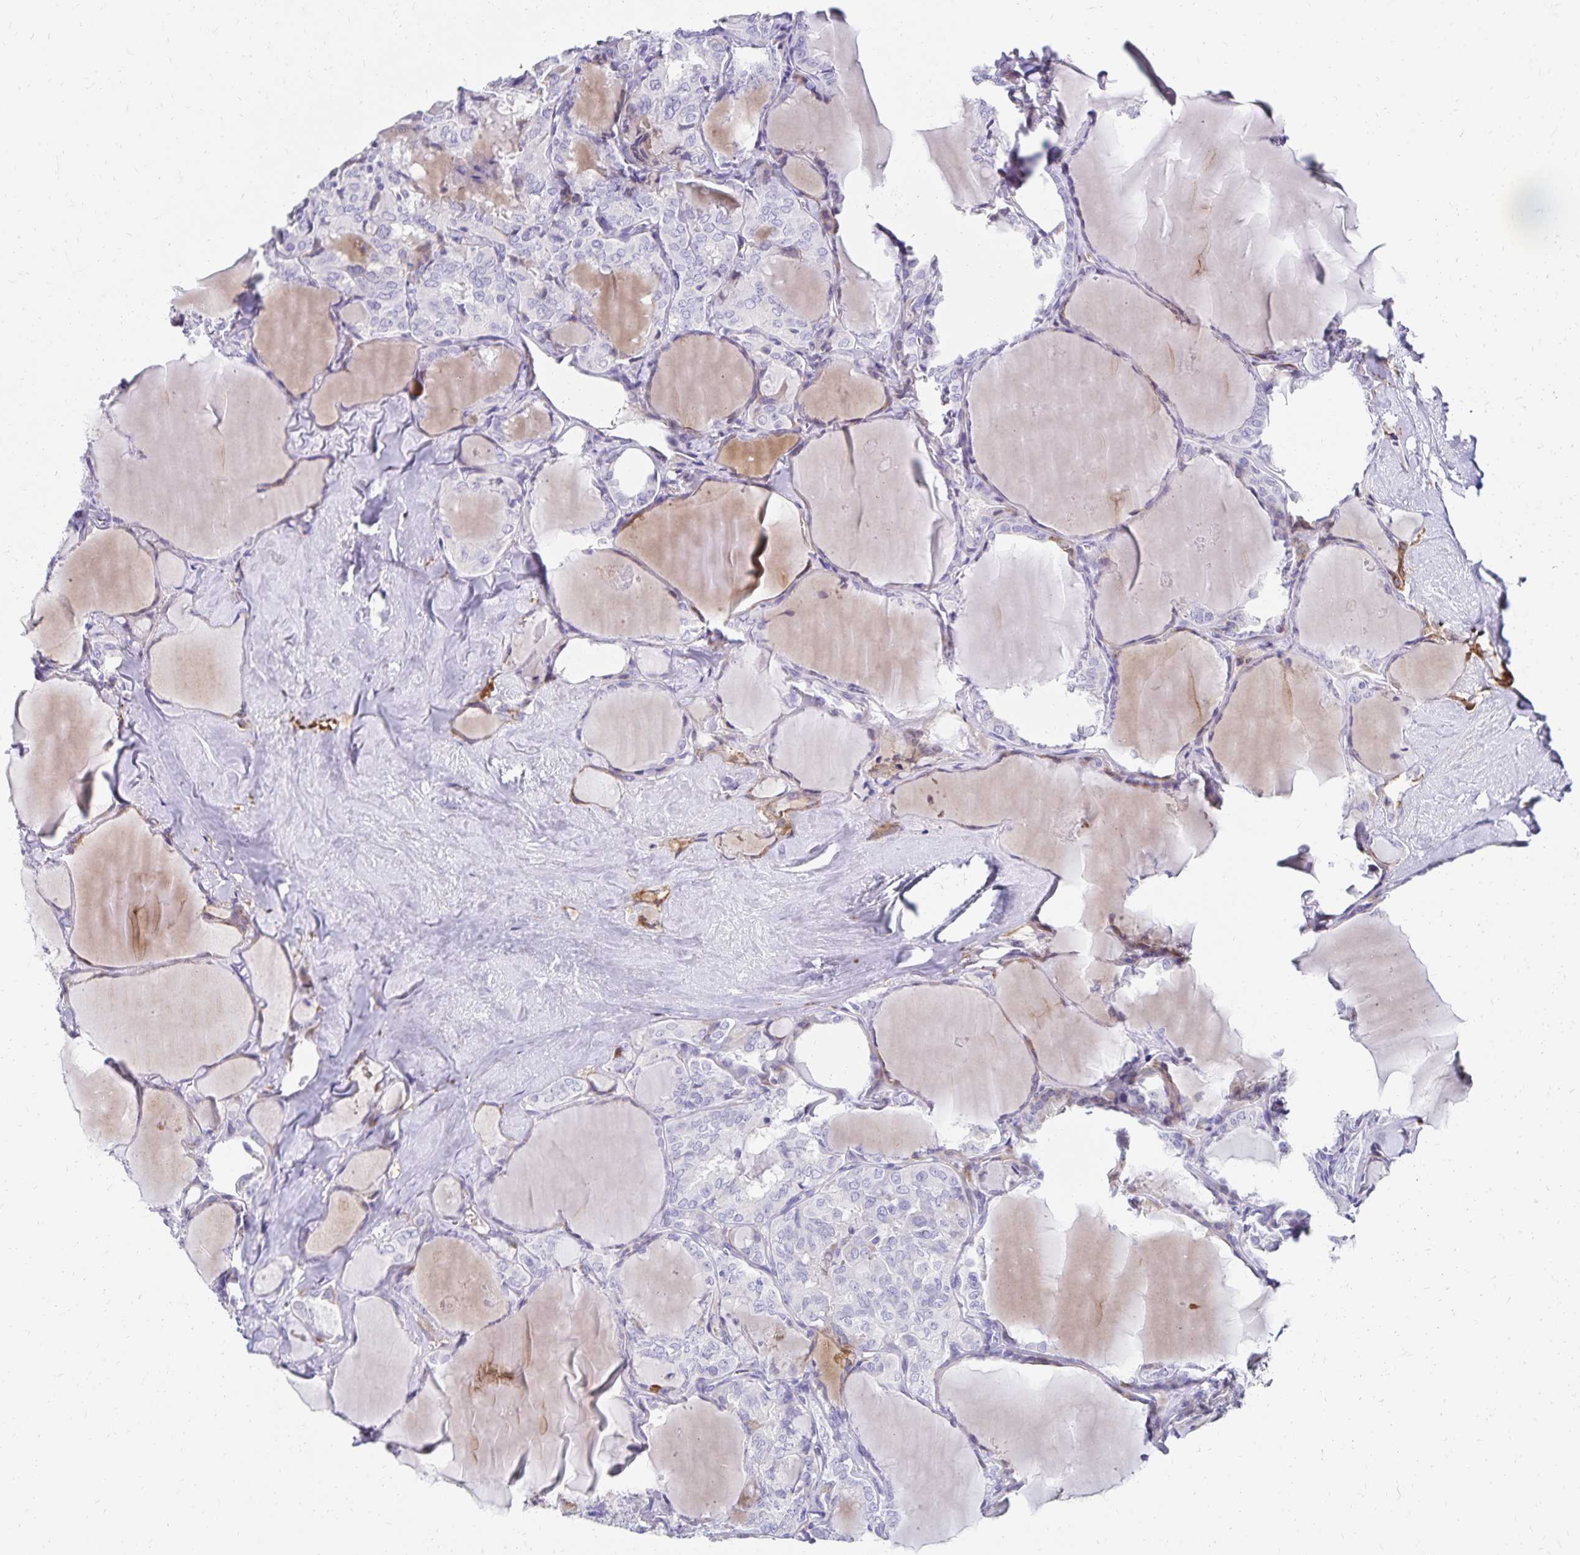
{"staining": {"intensity": "negative", "quantity": "none", "location": "none"}, "tissue": "thyroid cancer", "cell_type": "Tumor cells", "image_type": "cancer", "snomed": [{"axis": "morphology", "description": "Papillary adenocarcinoma, NOS"}, {"axis": "topography", "description": "Thyroid gland"}], "caption": "There is no significant expression in tumor cells of thyroid papillary adenocarcinoma. Nuclei are stained in blue.", "gene": "NECAP1", "patient": {"sex": "male", "age": 30}}